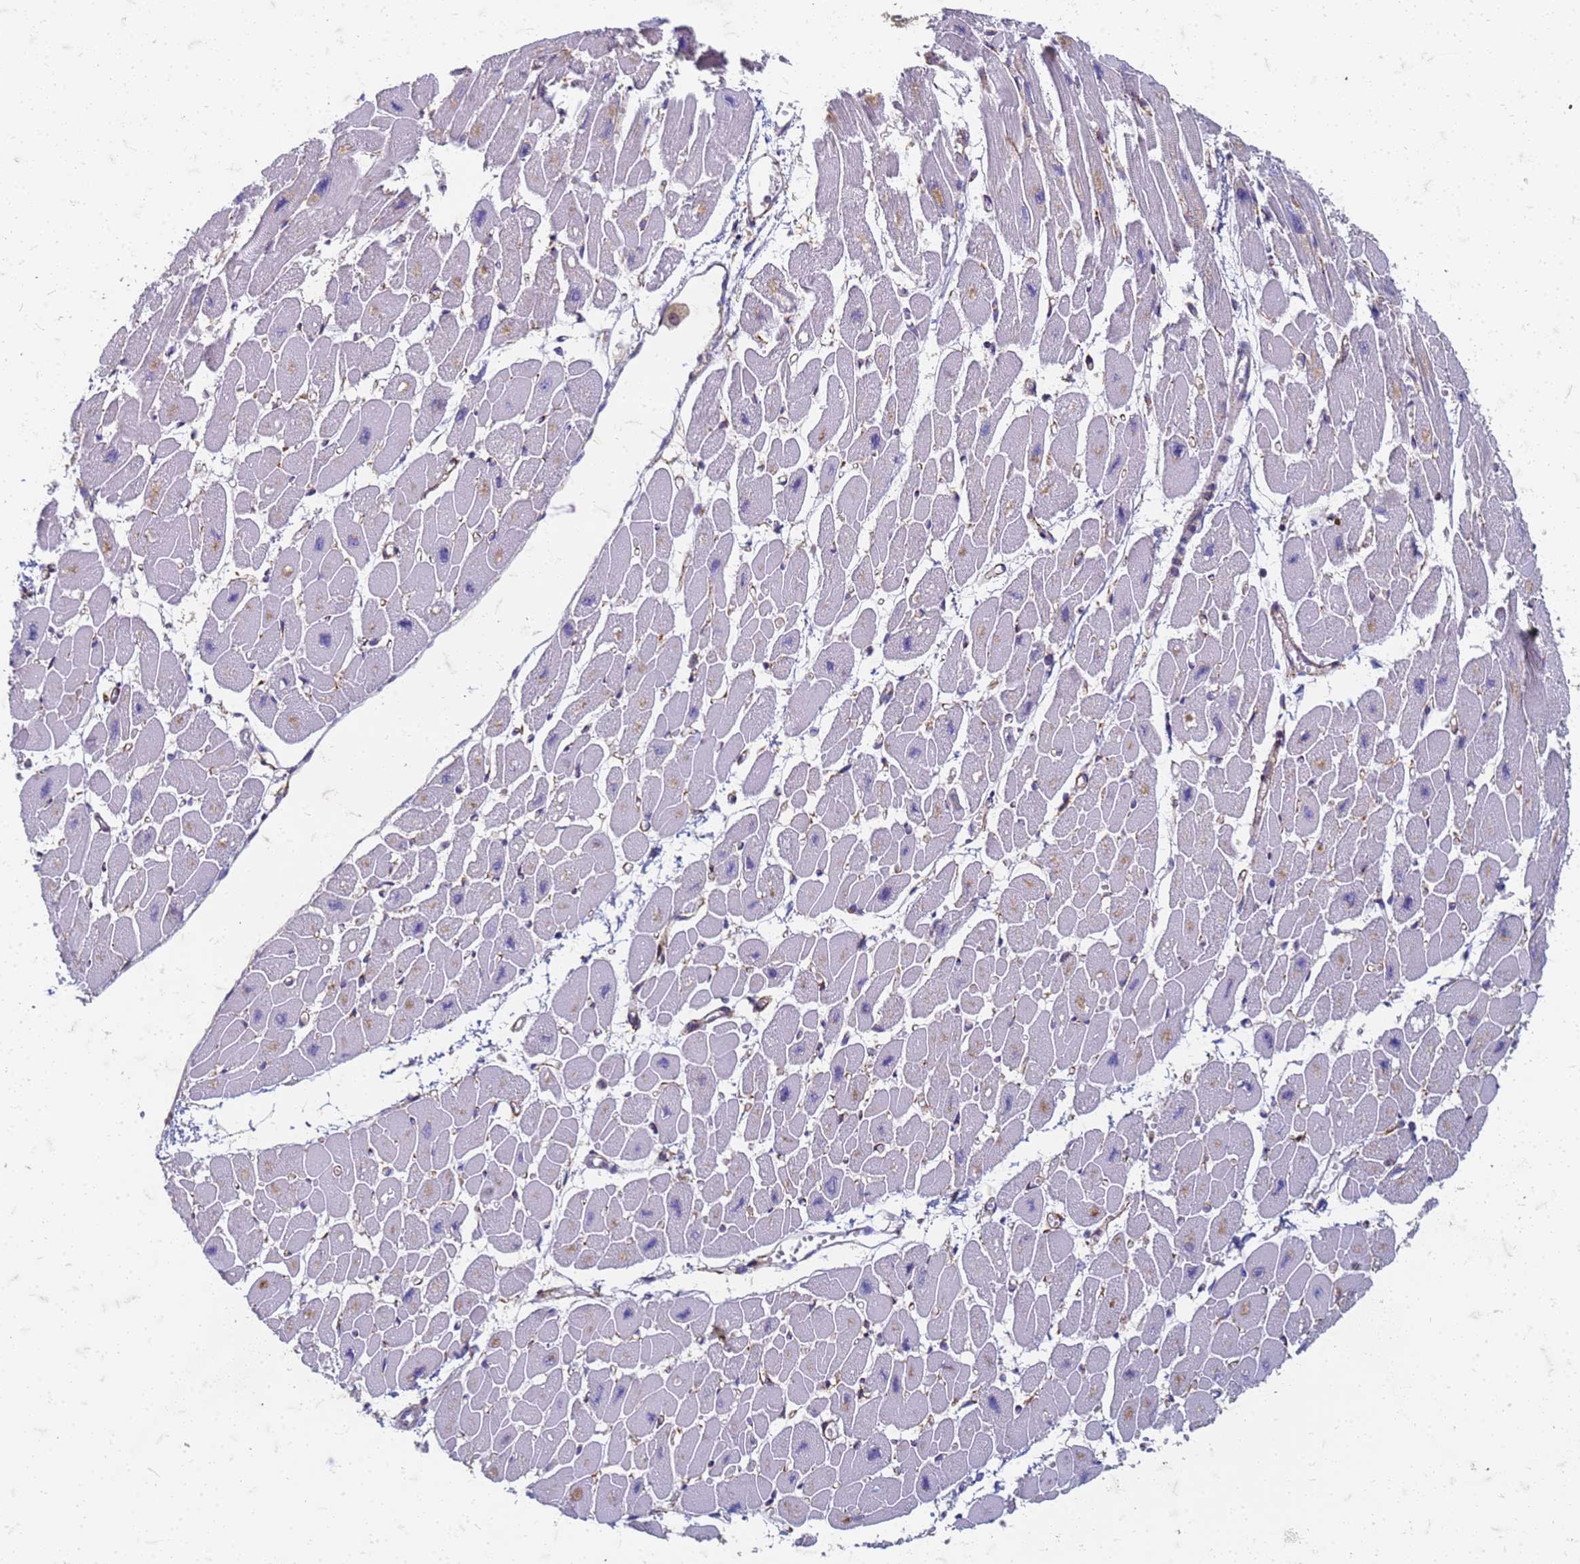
{"staining": {"intensity": "negative", "quantity": "none", "location": "none"}, "tissue": "heart muscle", "cell_type": "Cardiomyocytes", "image_type": "normal", "snomed": [{"axis": "morphology", "description": "Normal tissue, NOS"}, {"axis": "topography", "description": "Heart"}], "caption": "Immunohistochemistry of unremarkable heart muscle shows no staining in cardiomyocytes. (DAB (3,3'-diaminobenzidine) immunohistochemistry (IHC) with hematoxylin counter stain).", "gene": "TRIM64B", "patient": {"sex": "female", "age": 54}}